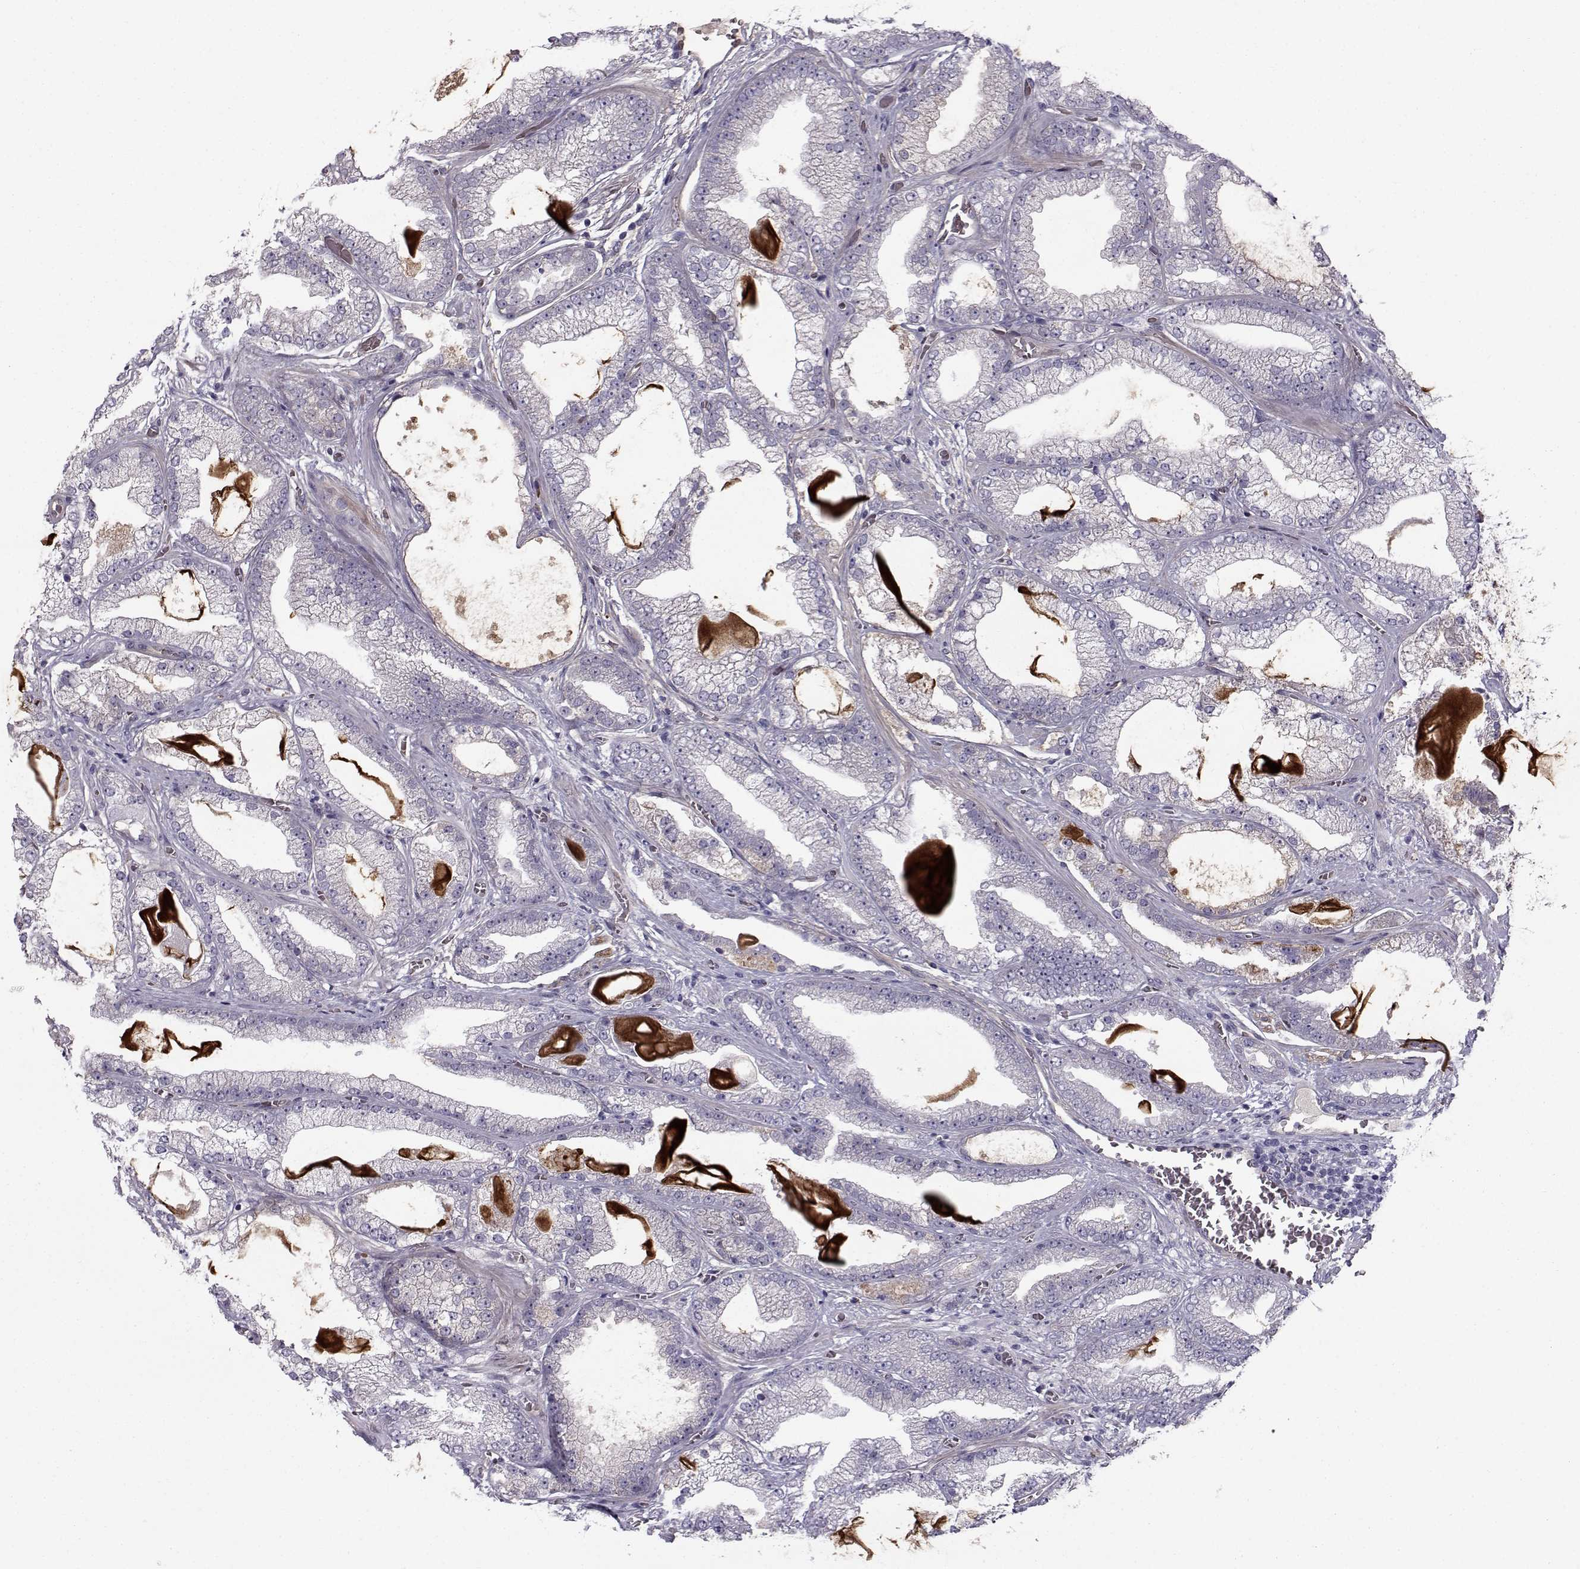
{"staining": {"intensity": "weak", "quantity": "<25%", "location": "cytoplasmic/membranous"}, "tissue": "prostate cancer", "cell_type": "Tumor cells", "image_type": "cancer", "snomed": [{"axis": "morphology", "description": "Adenocarcinoma, Low grade"}, {"axis": "topography", "description": "Prostate"}], "caption": "Tumor cells are negative for protein expression in human prostate cancer (adenocarcinoma (low-grade)).", "gene": "QPCT", "patient": {"sex": "male", "age": 57}}